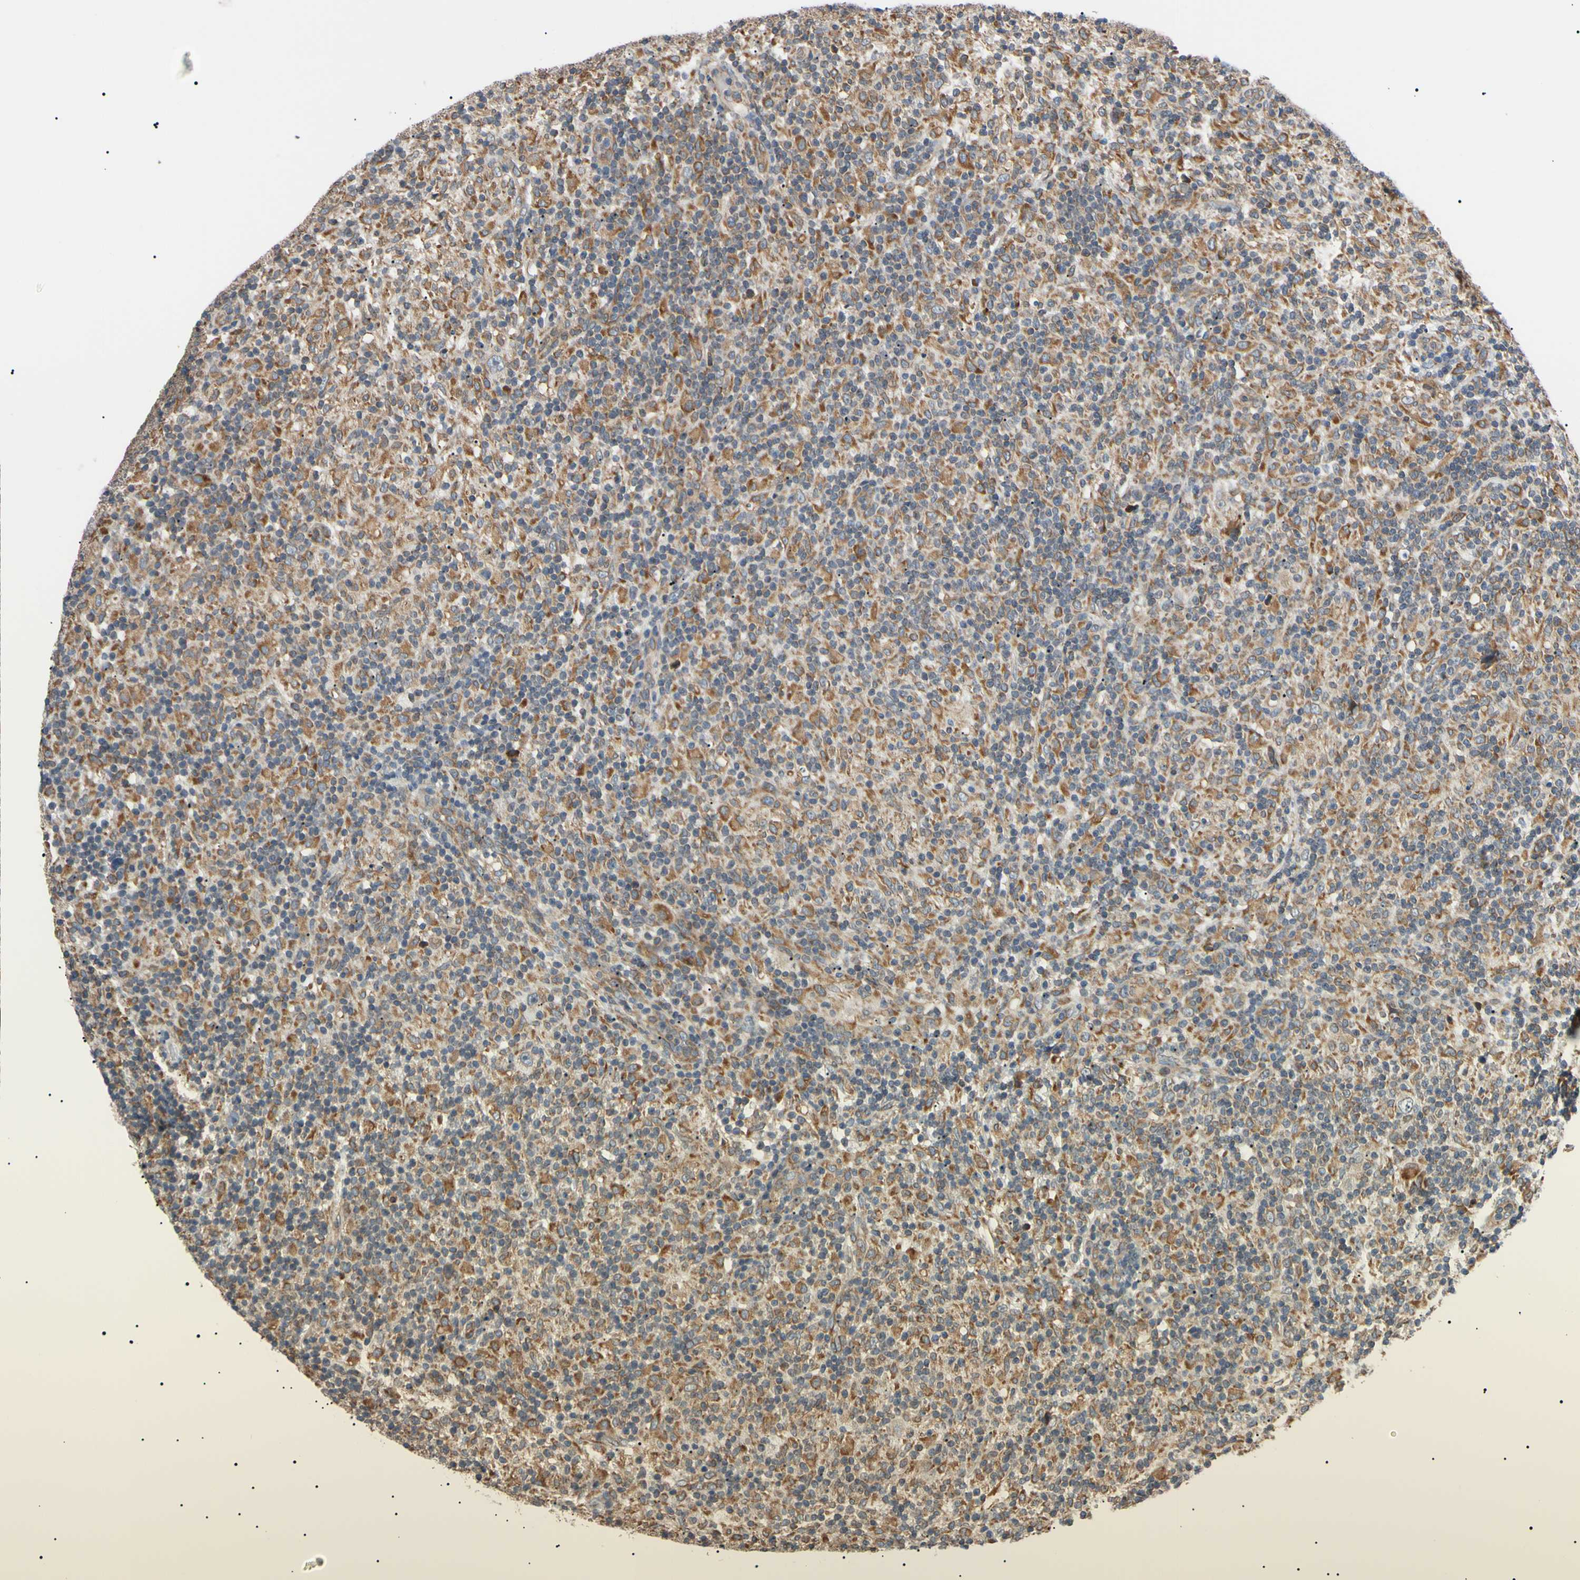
{"staining": {"intensity": "moderate", "quantity": ">75%", "location": "cytoplasmic/membranous"}, "tissue": "lymphoma", "cell_type": "Tumor cells", "image_type": "cancer", "snomed": [{"axis": "morphology", "description": "Hodgkin's disease, NOS"}, {"axis": "topography", "description": "Lymph node"}], "caption": "Hodgkin's disease stained with DAB (3,3'-diaminobenzidine) immunohistochemistry (IHC) reveals medium levels of moderate cytoplasmic/membranous positivity in approximately >75% of tumor cells. (brown staining indicates protein expression, while blue staining denotes nuclei).", "gene": "VAPA", "patient": {"sex": "male", "age": 70}}